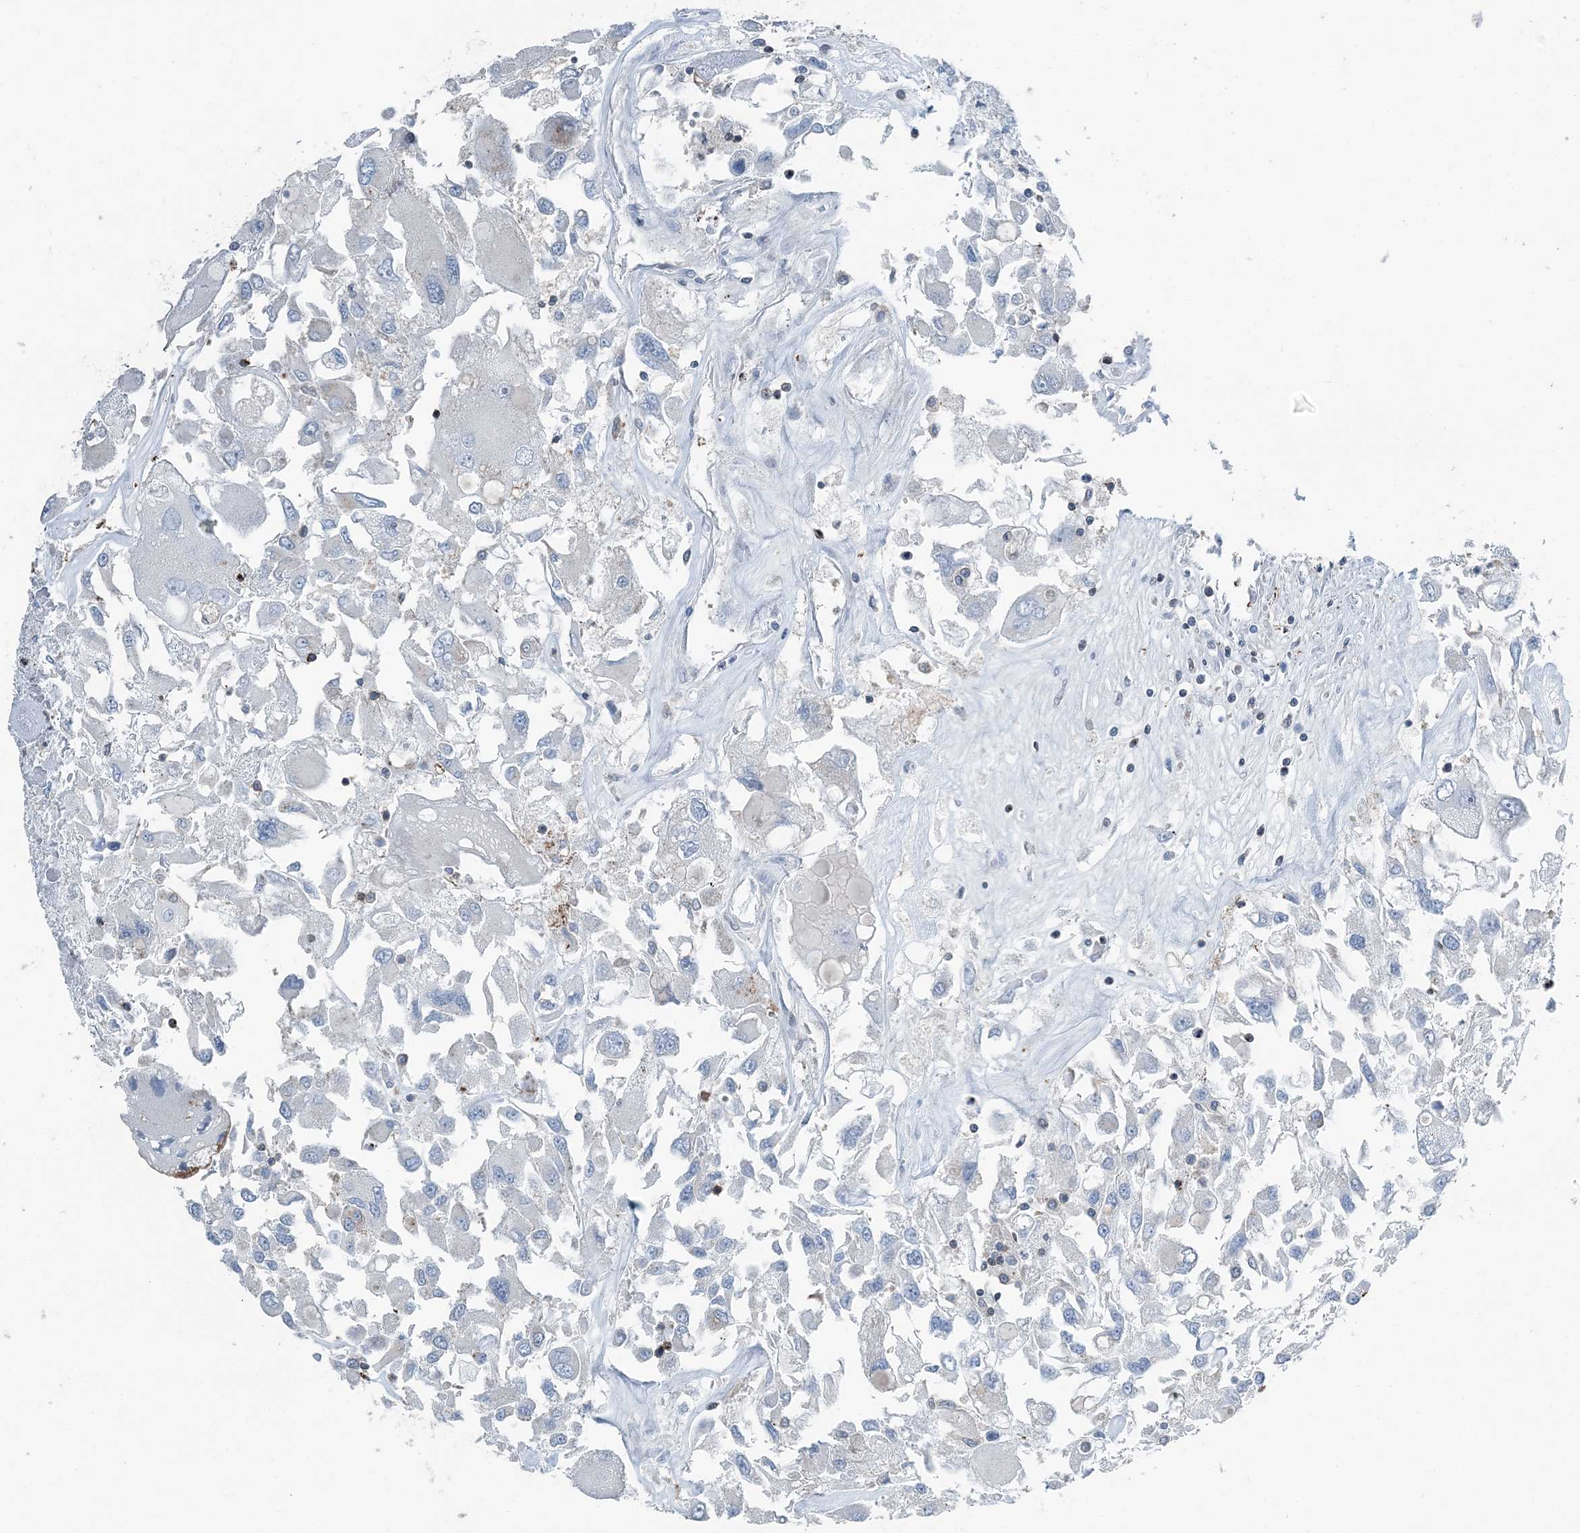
{"staining": {"intensity": "negative", "quantity": "none", "location": "none"}, "tissue": "renal cancer", "cell_type": "Tumor cells", "image_type": "cancer", "snomed": [{"axis": "morphology", "description": "Adenocarcinoma, NOS"}, {"axis": "topography", "description": "Kidney"}], "caption": "The micrograph shows no staining of tumor cells in renal adenocarcinoma. Brightfield microscopy of immunohistochemistry stained with DAB (brown) and hematoxylin (blue), captured at high magnification.", "gene": "CFL1", "patient": {"sex": "female", "age": 52}}